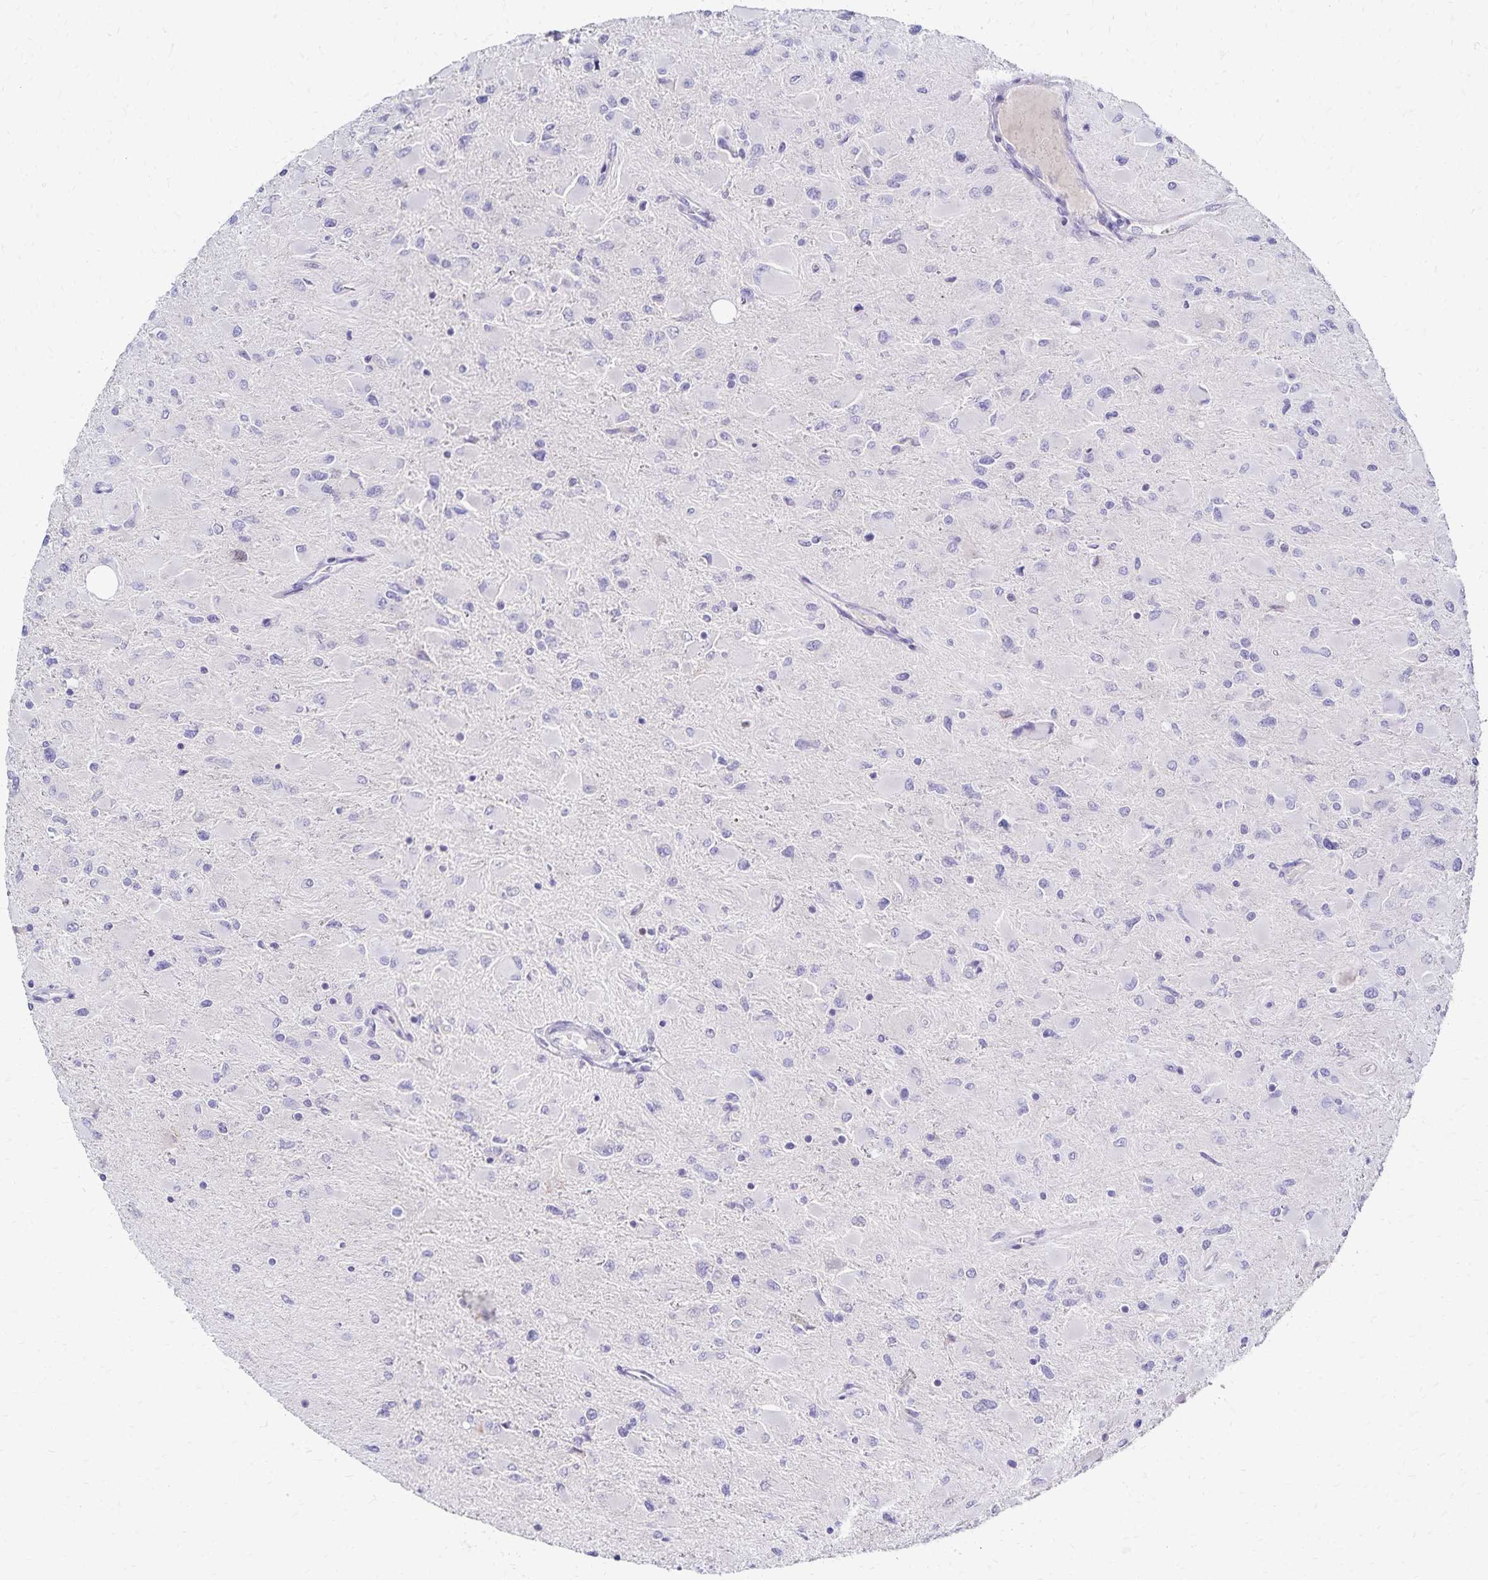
{"staining": {"intensity": "negative", "quantity": "none", "location": "none"}, "tissue": "glioma", "cell_type": "Tumor cells", "image_type": "cancer", "snomed": [{"axis": "morphology", "description": "Glioma, malignant, High grade"}, {"axis": "topography", "description": "Cerebral cortex"}], "caption": "Immunohistochemistry (IHC) histopathology image of human glioma stained for a protein (brown), which displays no expression in tumor cells. (DAB (3,3'-diaminobenzidine) immunohistochemistry, high magnification).", "gene": "PAX5", "patient": {"sex": "female", "age": 36}}